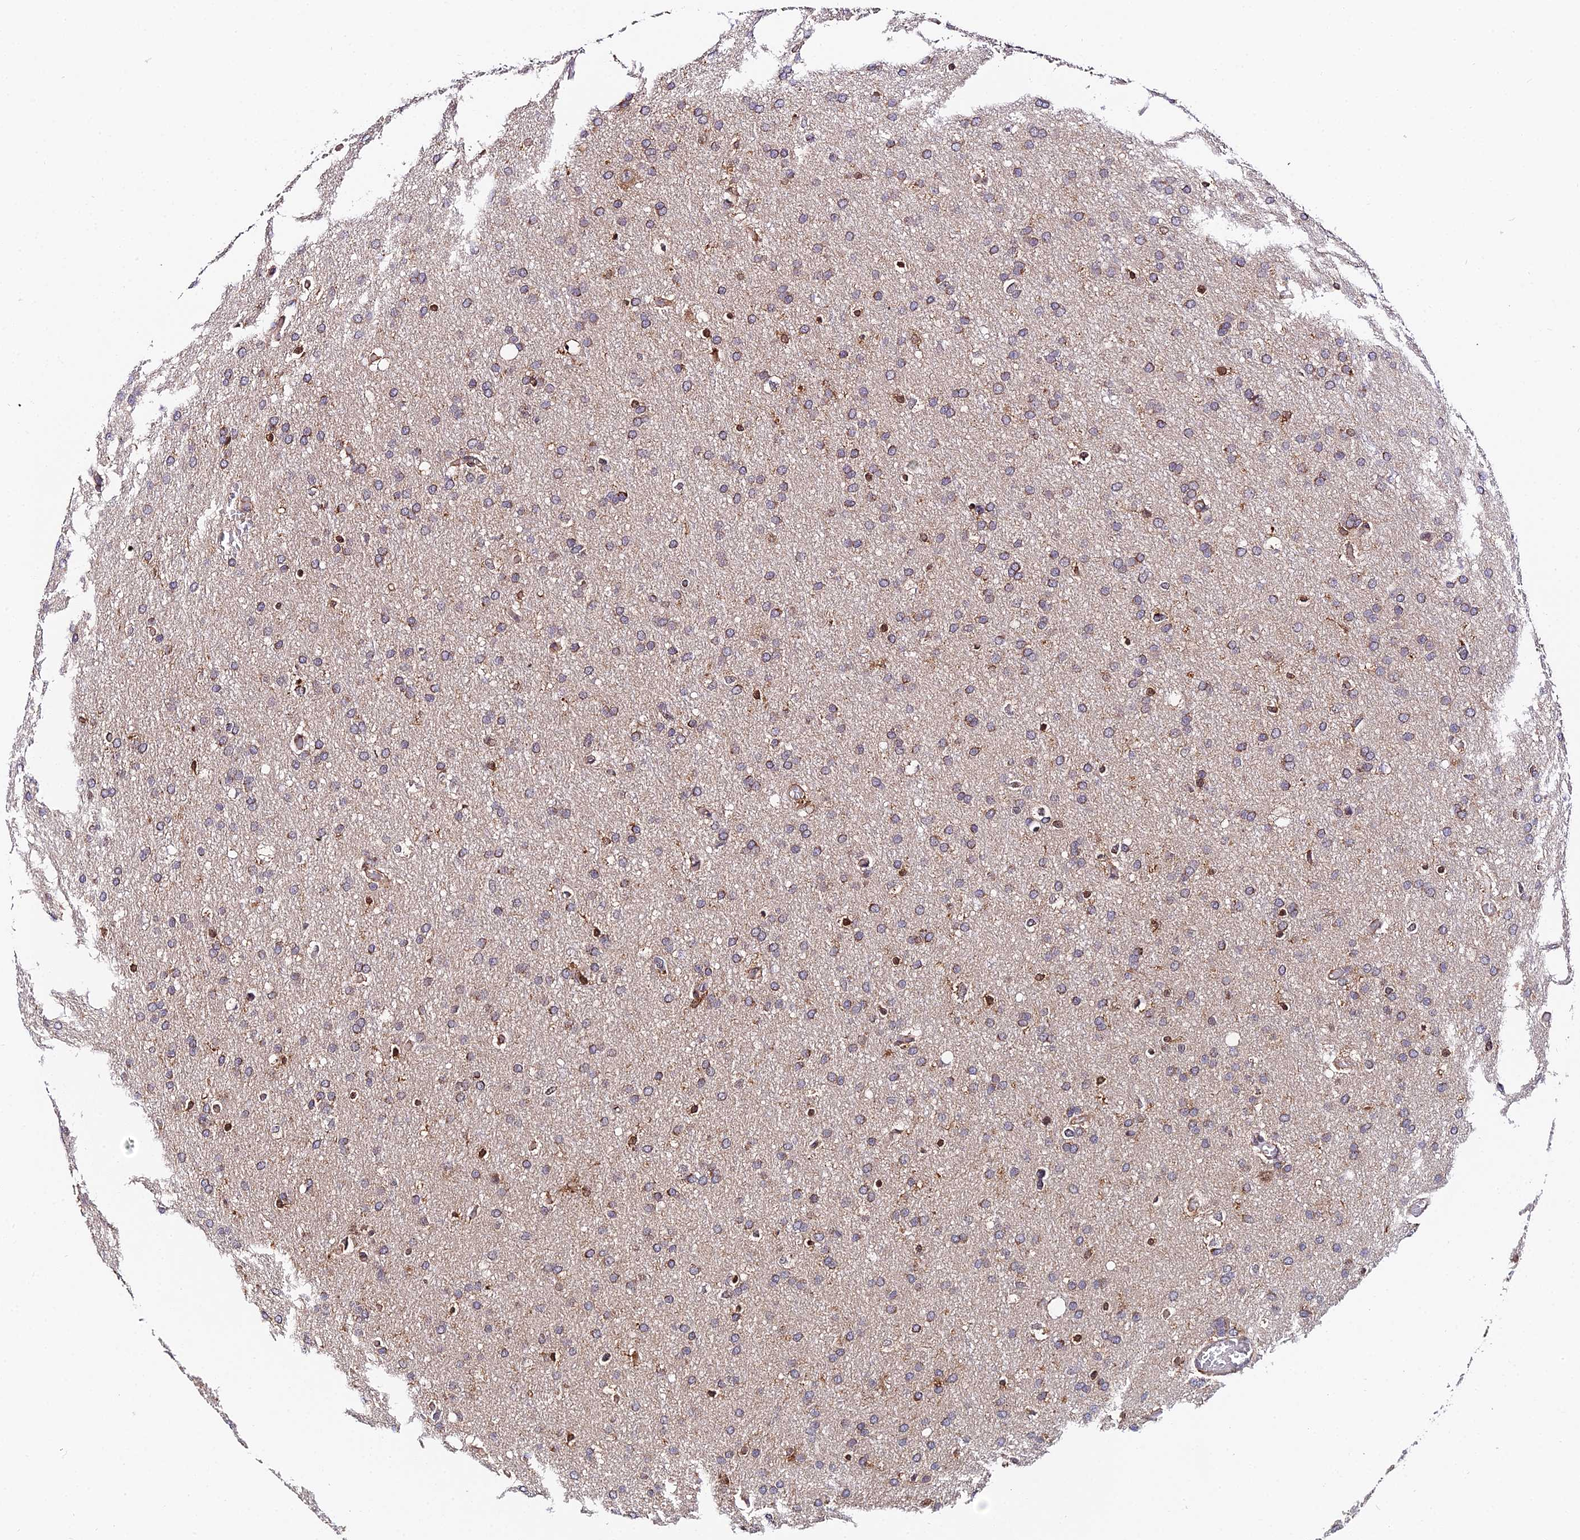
{"staining": {"intensity": "weak", "quantity": ">75%", "location": "cytoplasmic/membranous"}, "tissue": "glioma", "cell_type": "Tumor cells", "image_type": "cancer", "snomed": [{"axis": "morphology", "description": "Glioma, malignant, High grade"}, {"axis": "topography", "description": "Cerebral cortex"}], "caption": "This is an image of IHC staining of malignant high-grade glioma, which shows weak positivity in the cytoplasmic/membranous of tumor cells.", "gene": "ZBED8", "patient": {"sex": "female", "age": 36}}